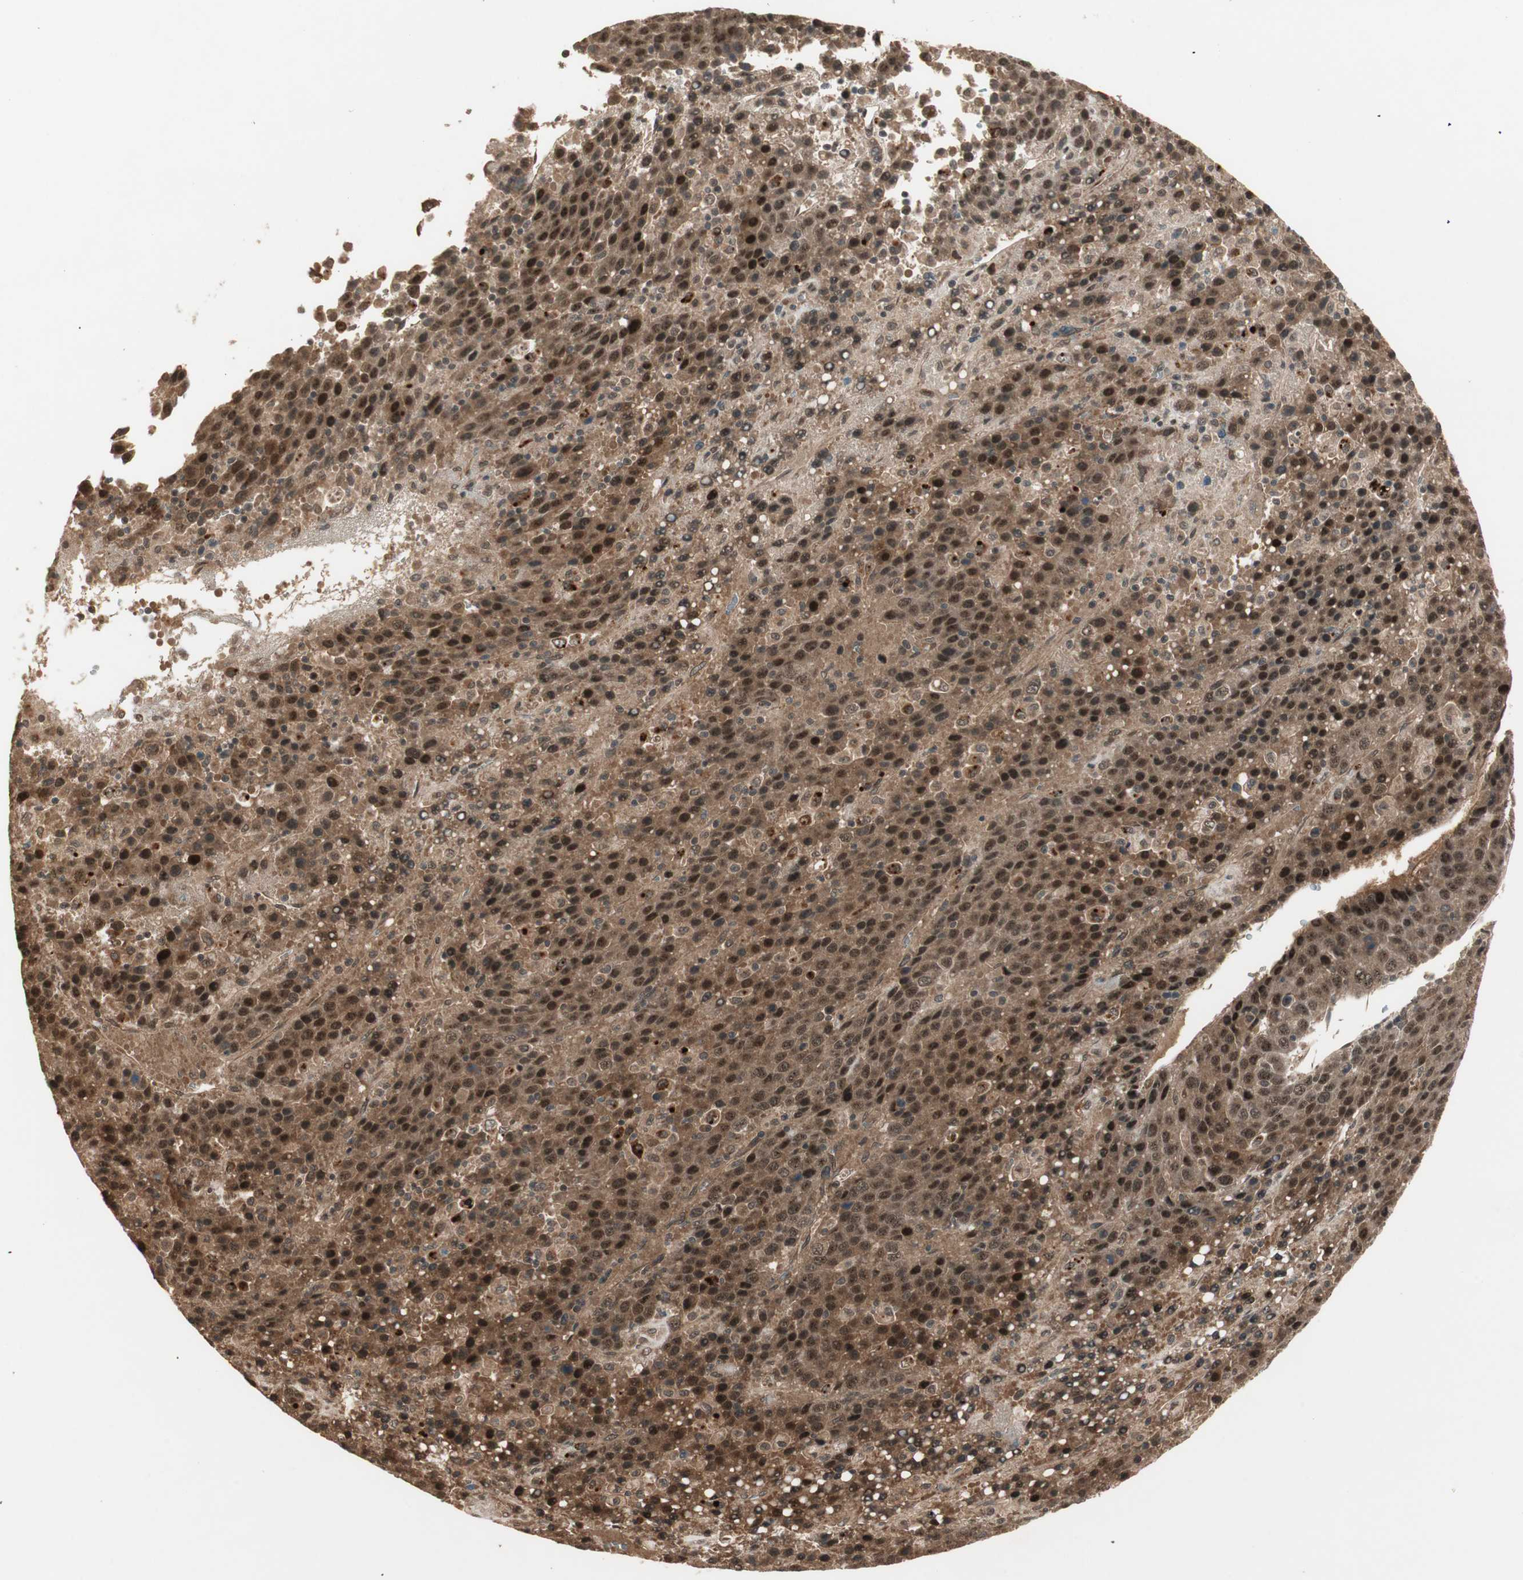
{"staining": {"intensity": "strong", "quantity": ">75%", "location": "cytoplasmic/membranous,nuclear"}, "tissue": "liver cancer", "cell_type": "Tumor cells", "image_type": "cancer", "snomed": [{"axis": "morphology", "description": "Carcinoma, Hepatocellular, NOS"}, {"axis": "topography", "description": "Liver"}], "caption": "Human liver cancer stained with a brown dye shows strong cytoplasmic/membranous and nuclear positive expression in approximately >75% of tumor cells.", "gene": "ZSCAN31", "patient": {"sex": "female", "age": 53}}